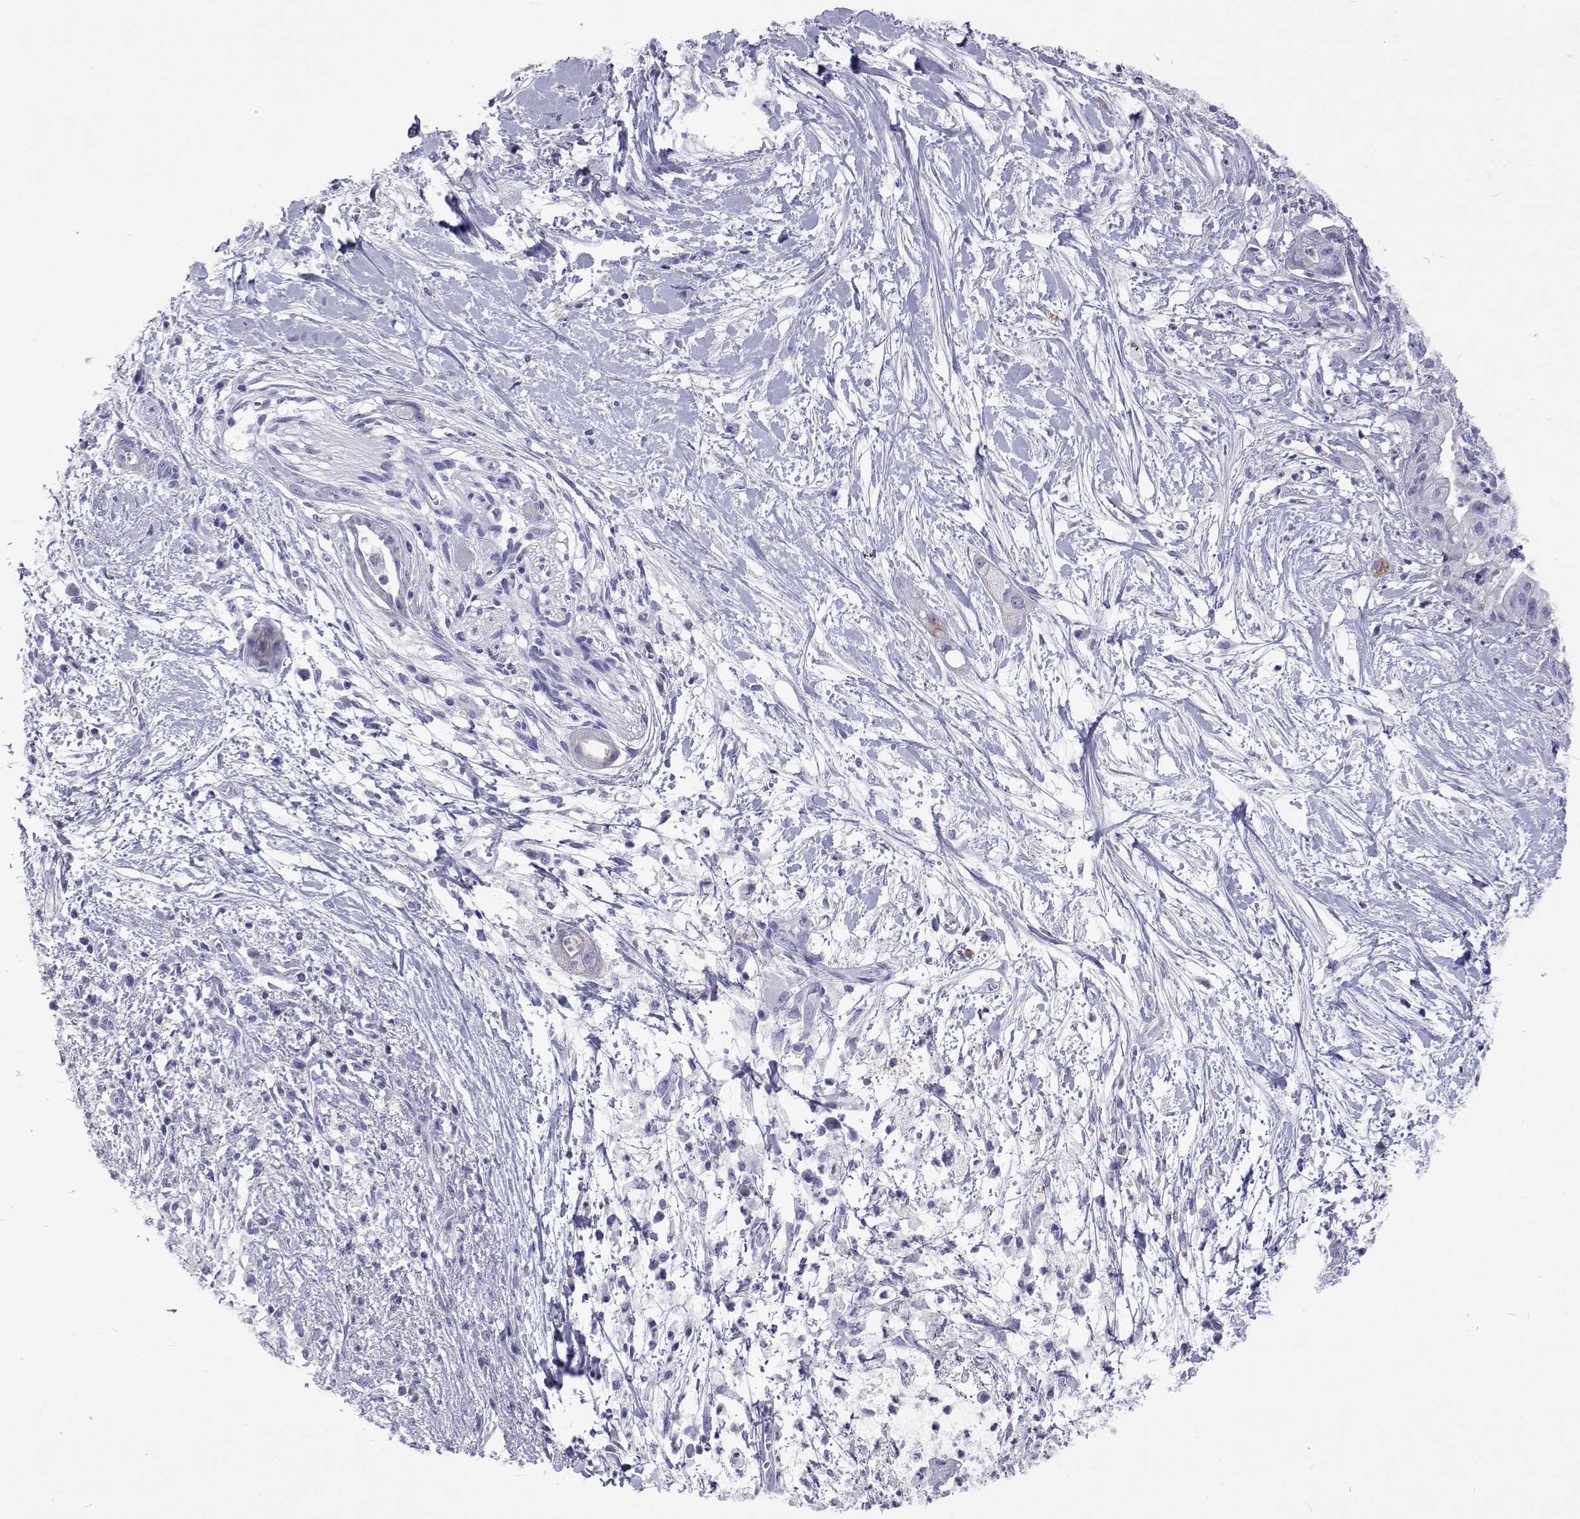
{"staining": {"intensity": "negative", "quantity": "none", "location": "none"}, "tissue": "pancreatic cancer", "cell_type": "Tumor cells", "image_type": "cancer", "snomed": [{"axis": "morphology", "description": "Normal tissue, NOS"}, {"axis": "morphology", "description": "Adenocarcinoma, NOS"}, {"axis": "topography", "description": "Lymph node"}, {"axis": "topography", "description": "Pancreas"}], "caption": "Immunohistochemical staining of human adenocarcinoma (pancreatic) shows no significant positivity in tumor cells.", "gene": "UMODL1", "patient": {"sex": "female", "age": 58}}